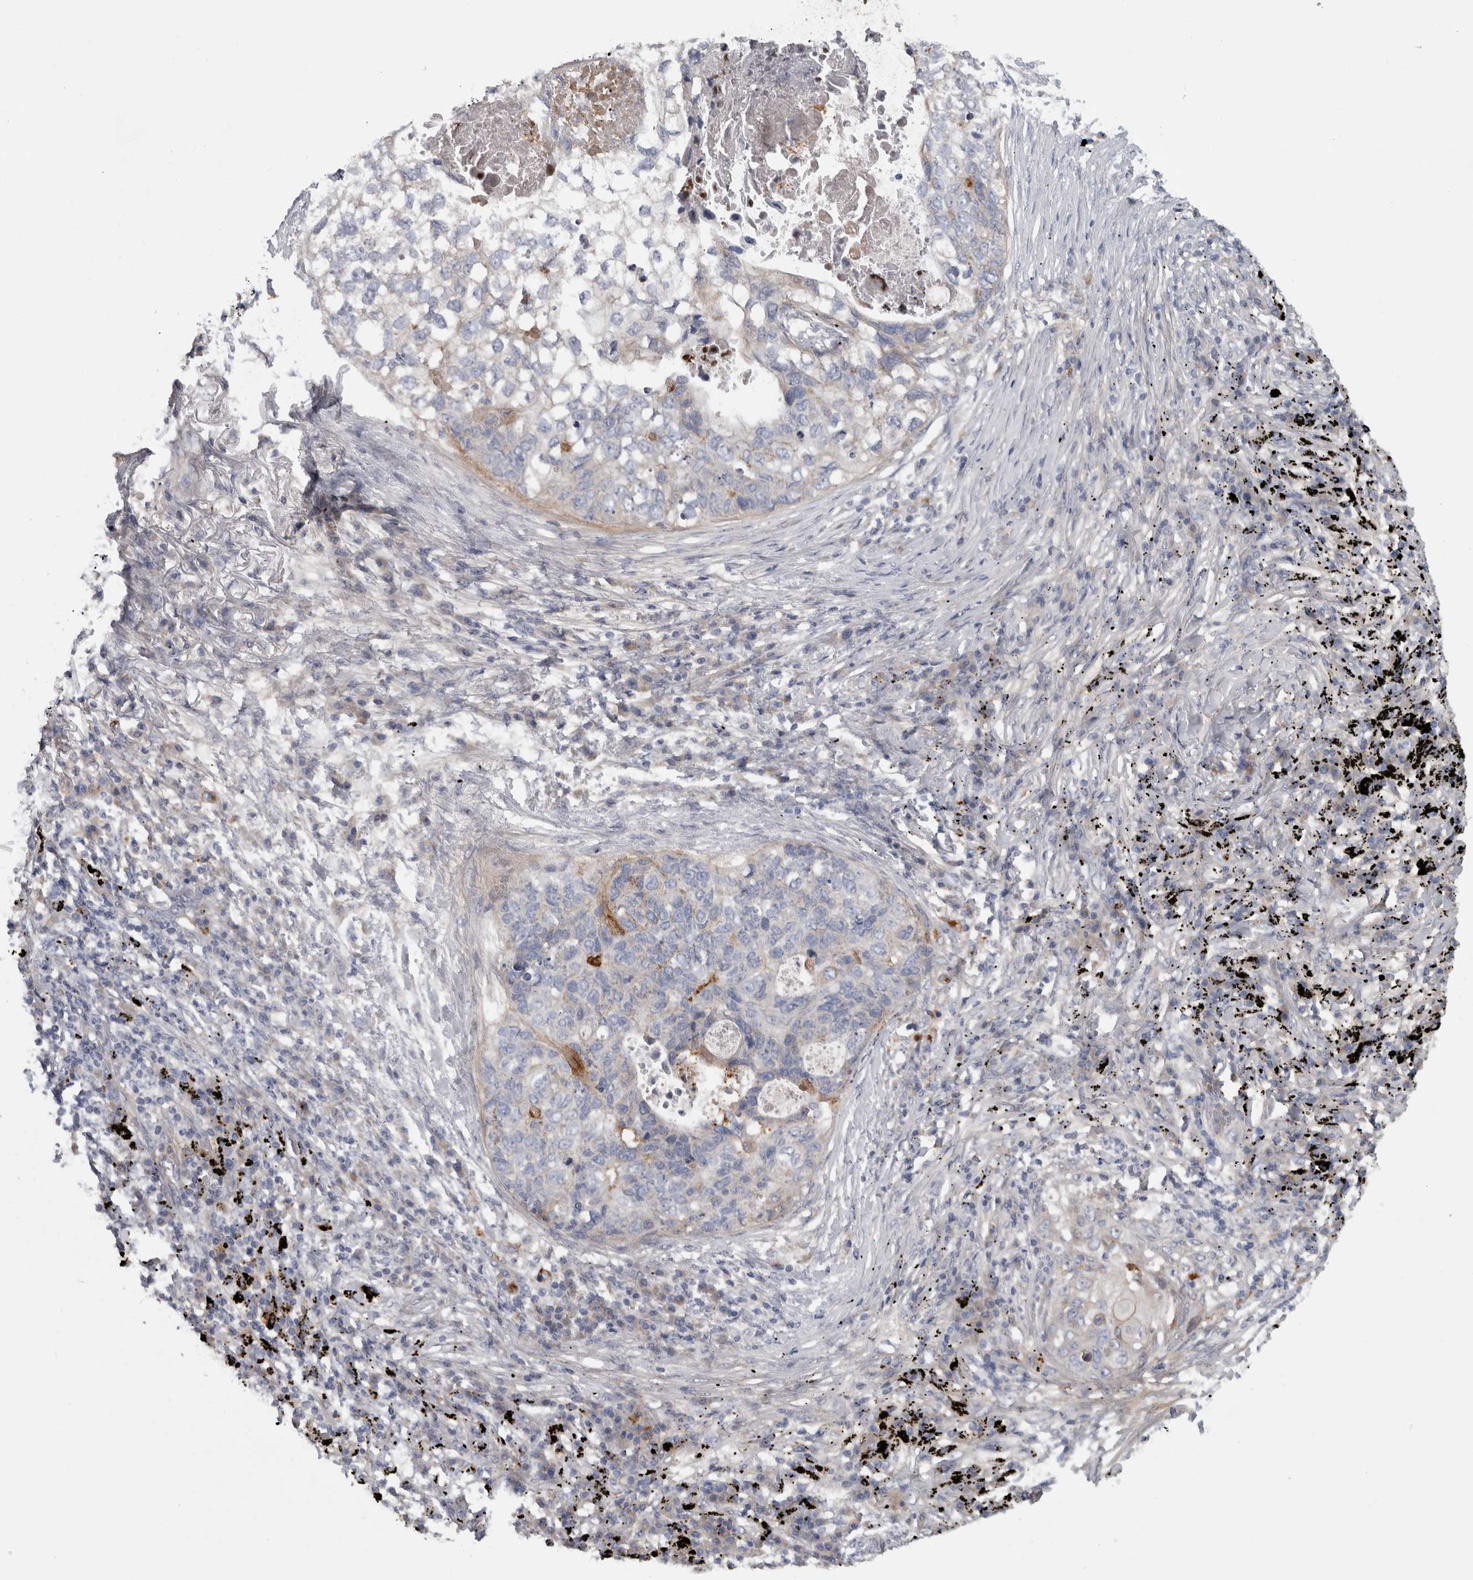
{"staining": {"intensity": "negative", "quantity": "none", "location": "none"}, "tissue": "lung cancer", "cell_type": "Tumor cells", "image_type": "cancer", "snomed": [{"axis": "morphology", "description": "Squamous cell carcinoma, NOS"}, {"axis": "topography", "description": "Lung"}], "caption": "DAB immunohistochemical staining of human lung squamous cell carcinoma reveals no significant positivity in tumor cells.", "gene": "ATXN2", "patient": {"sex": "female", "age": 63}}